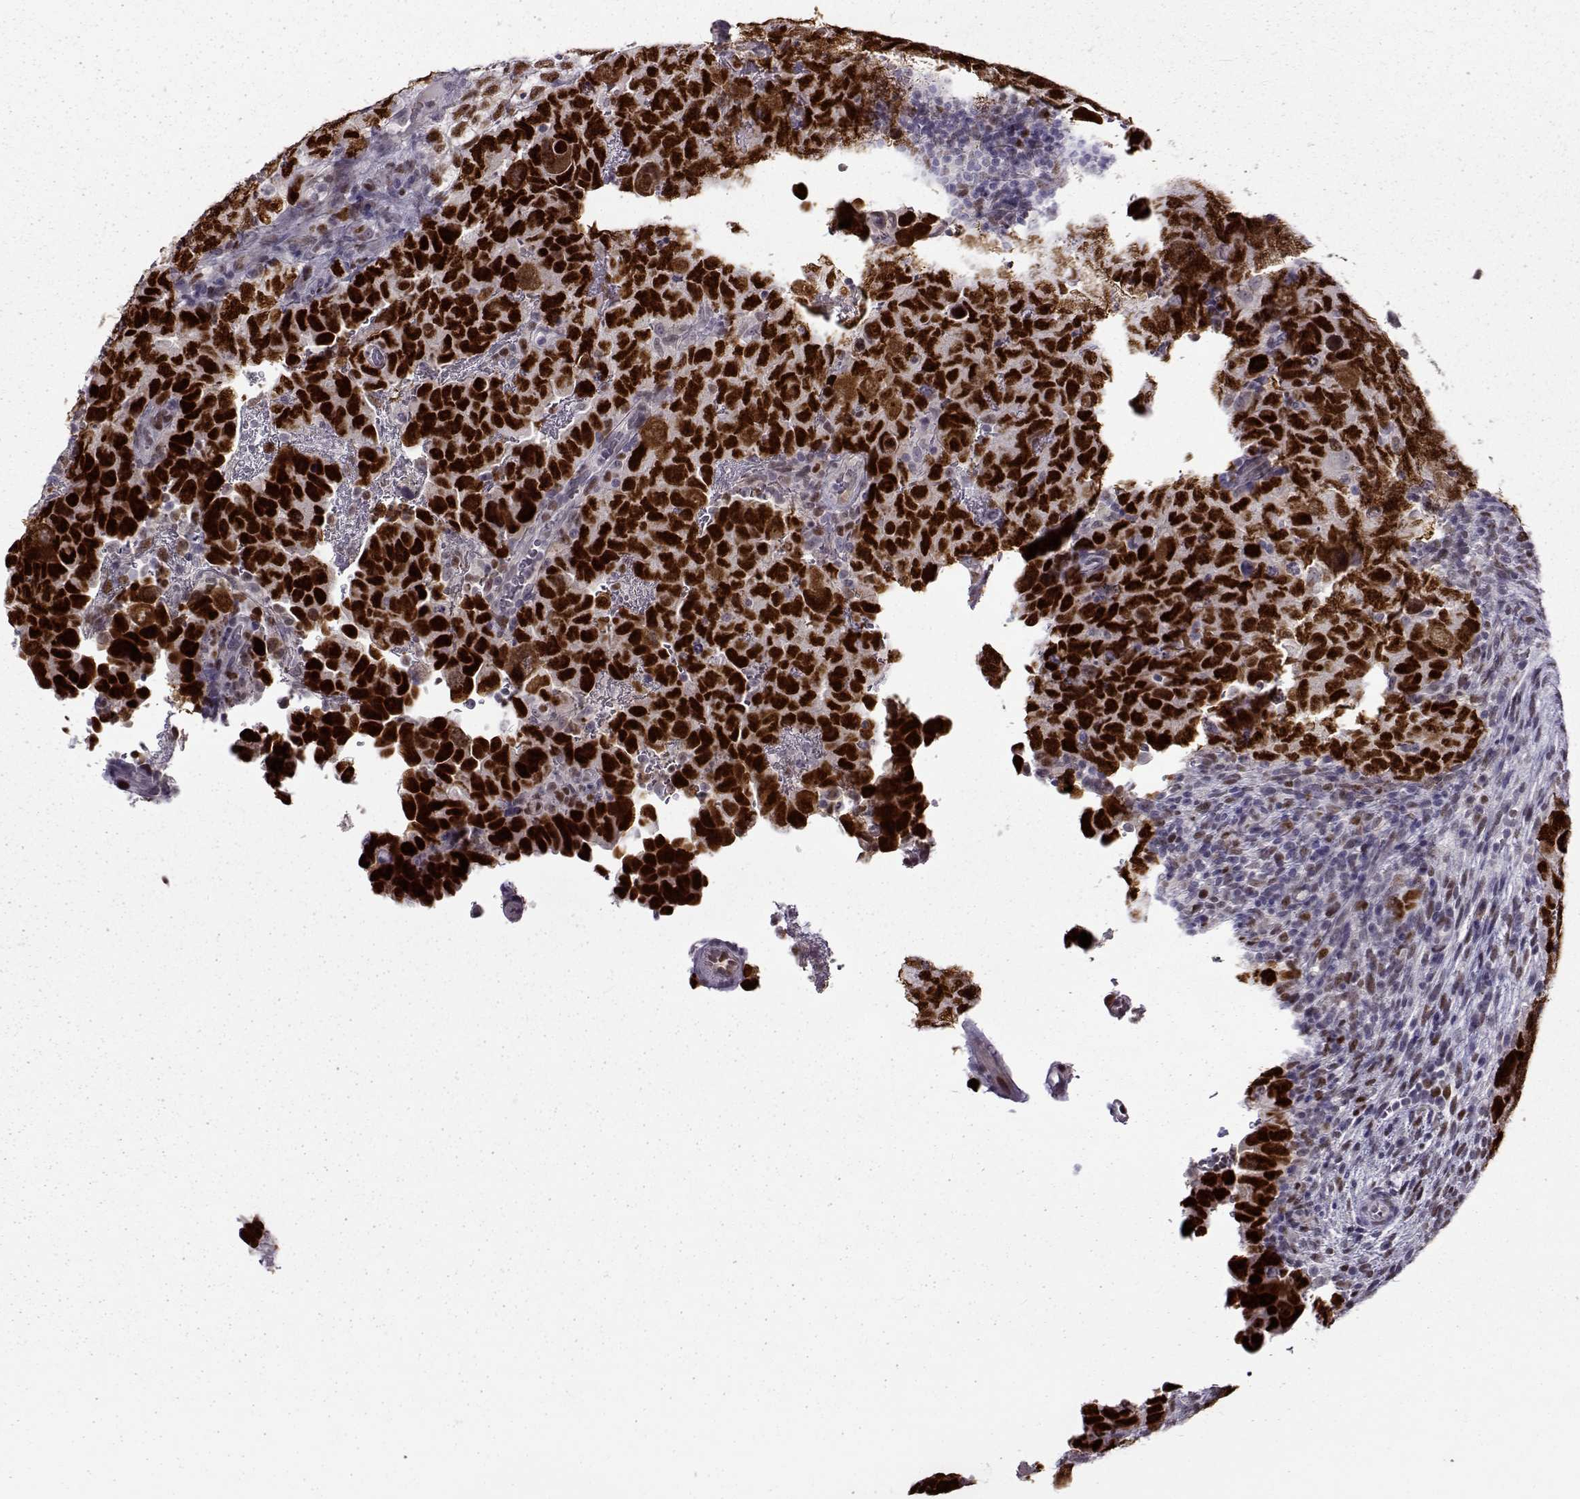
{"staining": {"intensity": "strong", "quantity": ">75%", "location": "cytoplasmic/membranous,nuclear"}, "tissue": "testis cancer", "cell_type": "Tumor cells", "image_type": "cancer", "snomed": [{"axis": "morphology", "description": "Carcinoma, Embryonal, NOS"}, {"axis": "topography", "description": "Testis"}], "caption": "A histopathology image showing strong cytoplasmic/membranous and nuclear staining in approximately >75% of tumor cells in testis embryonal carcinoma, as visualized by brown immunohistochemical staining.", "gene": "BACH1", "patient": {"sex": "male", "age": 24}}